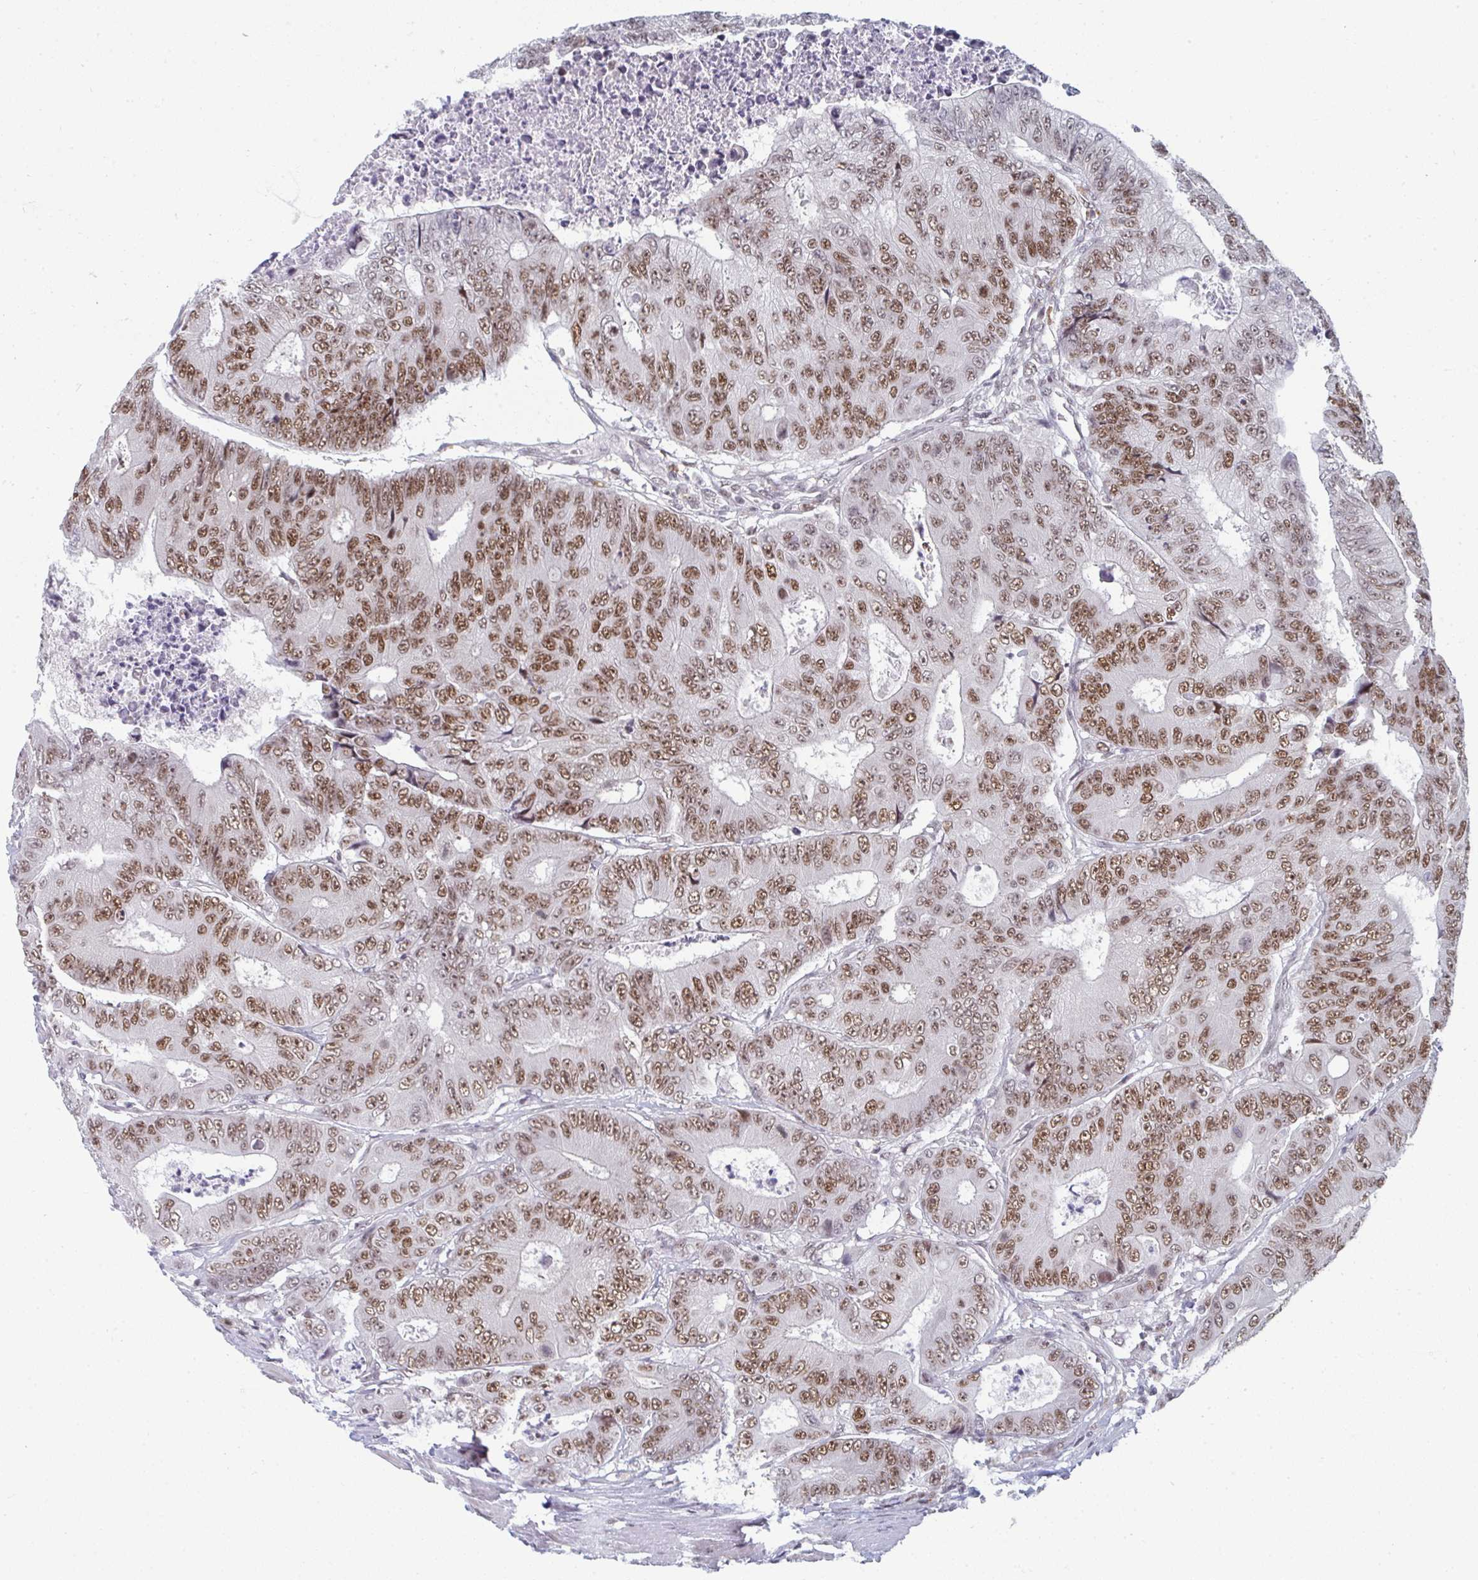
{"staining": {"intensity": "moderate", "quantity": ">75%", "location": "nuclear"}, "tissue": "colorectal cancer", "cell_type": "Tumor cells", "image_type": "cancer", "snomed": [{"axis": "morphology", "description": "Adenocarcinoma, NOS"}, {"axis": "topography", "description": "Colon"}], "caption": "Protein analysis of colorectal adenocarcinoma tissue shows moderate nuclear expression in approximately >75% of tumor cells.", "gene": "ATF1", "patient": {"sex": "female", "age": 48}}